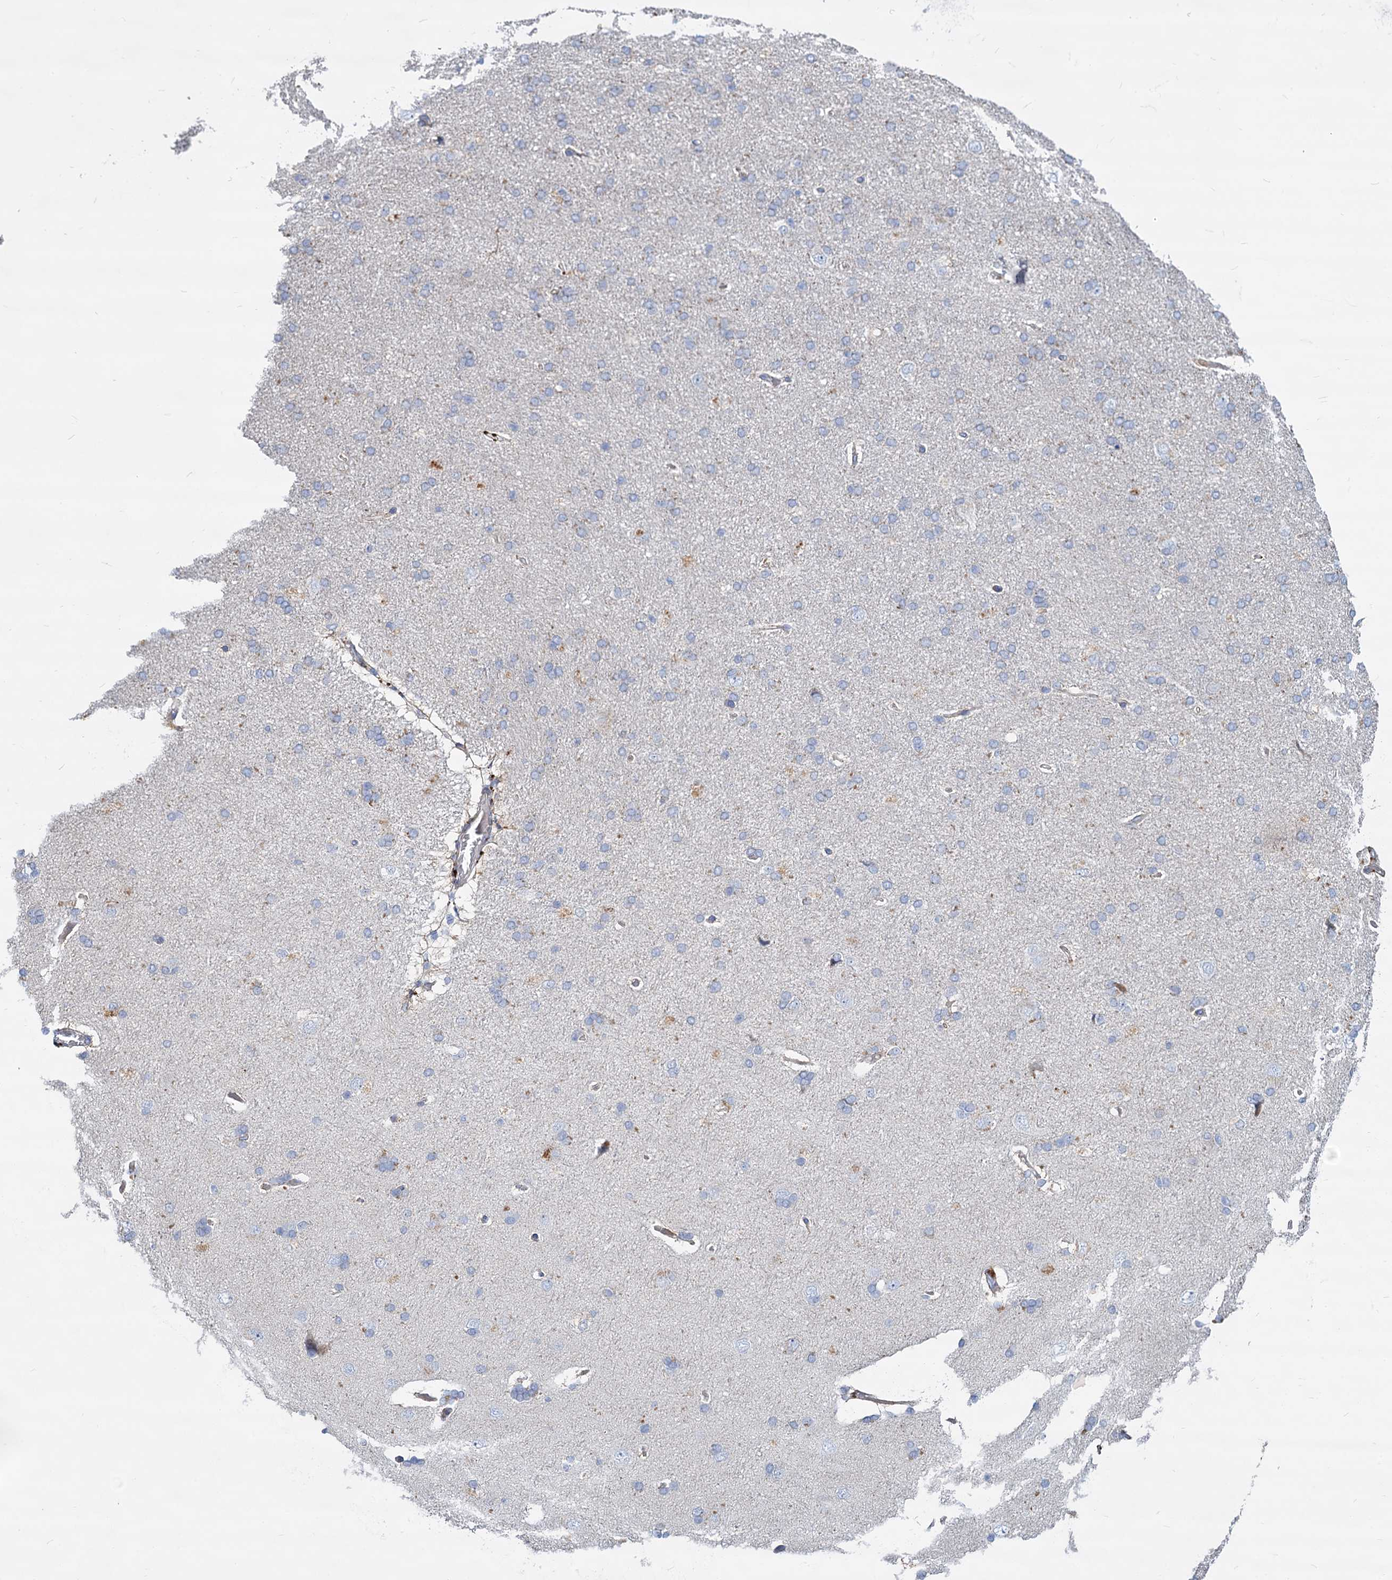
{"staining": {"intensity": "negative", "quantity": "none", "location": "none"}, "tissue": "cerebral cortex", "cell_type": "Endothelial cells", "image_type": "normal", "snomed": [{"axis": "morphology", "description": "Normal tissue, NOS"}, {"axis": "topography", "description": "Cerebral cortex"}], "caption": "Unremarkable cerebral cortex was stained to show a protein in brown. There is no significant staining in endothelial cells. The staining was performed using DAB (3,3'-diaminobenzidine) to visualize the protein expression in brown, while the nuclei were stained in blue with hematoxylin (Magnification: 20x).", "gene": "TRIM77", "patient": {"sex": "male", "age": 62}}